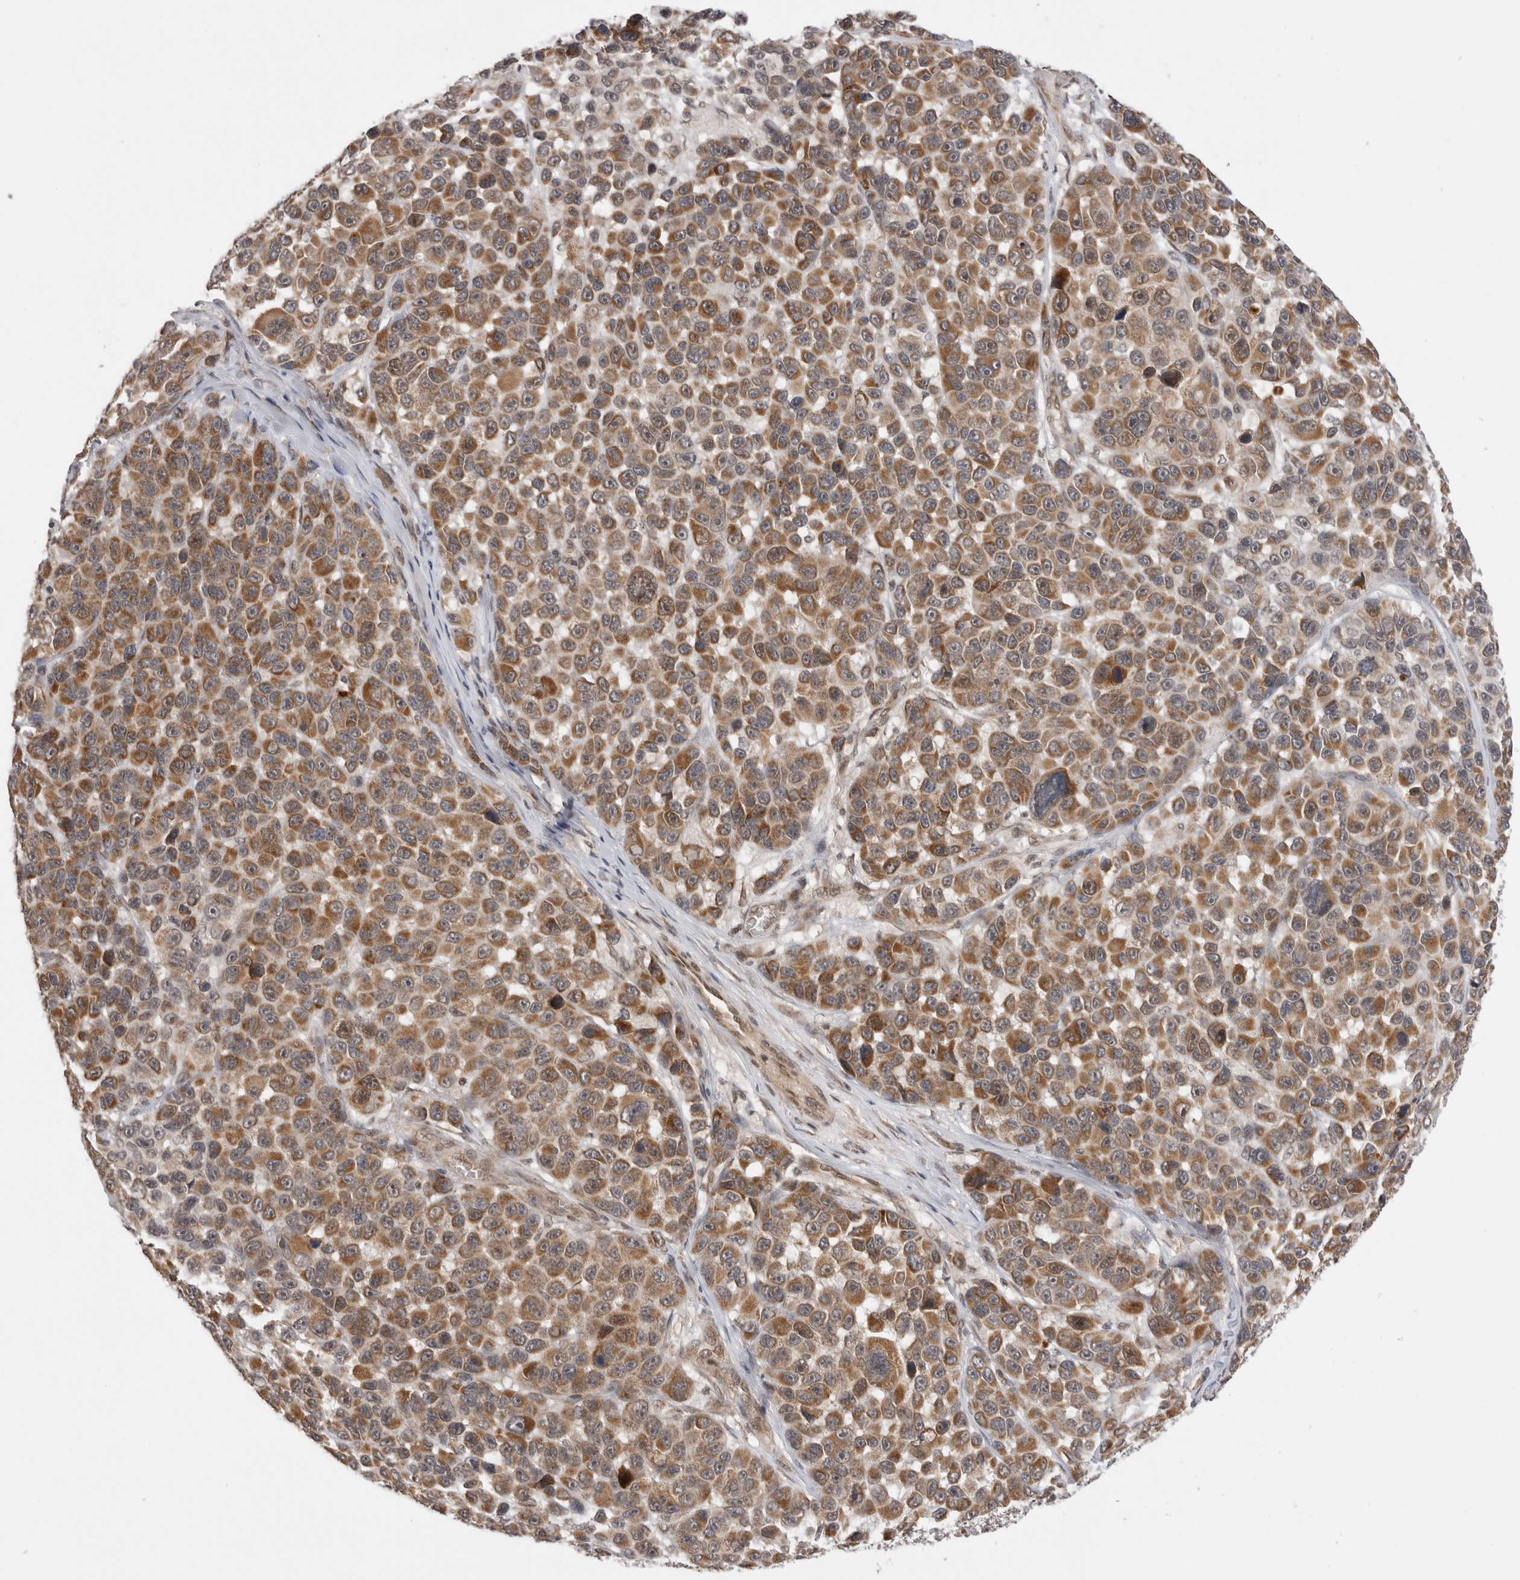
{"staining": {"intensity": "moderate", "quantity": ">75%", "location": "cytoplasmic/membranous"}, "tissue": "melanoma", "cell_type": "Tumor cells", "image_type": "cancer", "snomed": [{"axis": "morphology", "description": "Malignant melanoma, NOS"}, {"axis": "topography", "description": "Skin"}], "caption": "The photomicrograph shows immunohistochemical staining of malignant melanoma. There is moderate cytoplasmic/membranous expression is present in approximately >75% of tumor cells.", "gene": "TMEM65", "patient": {"sex": "male", "age": 53}}